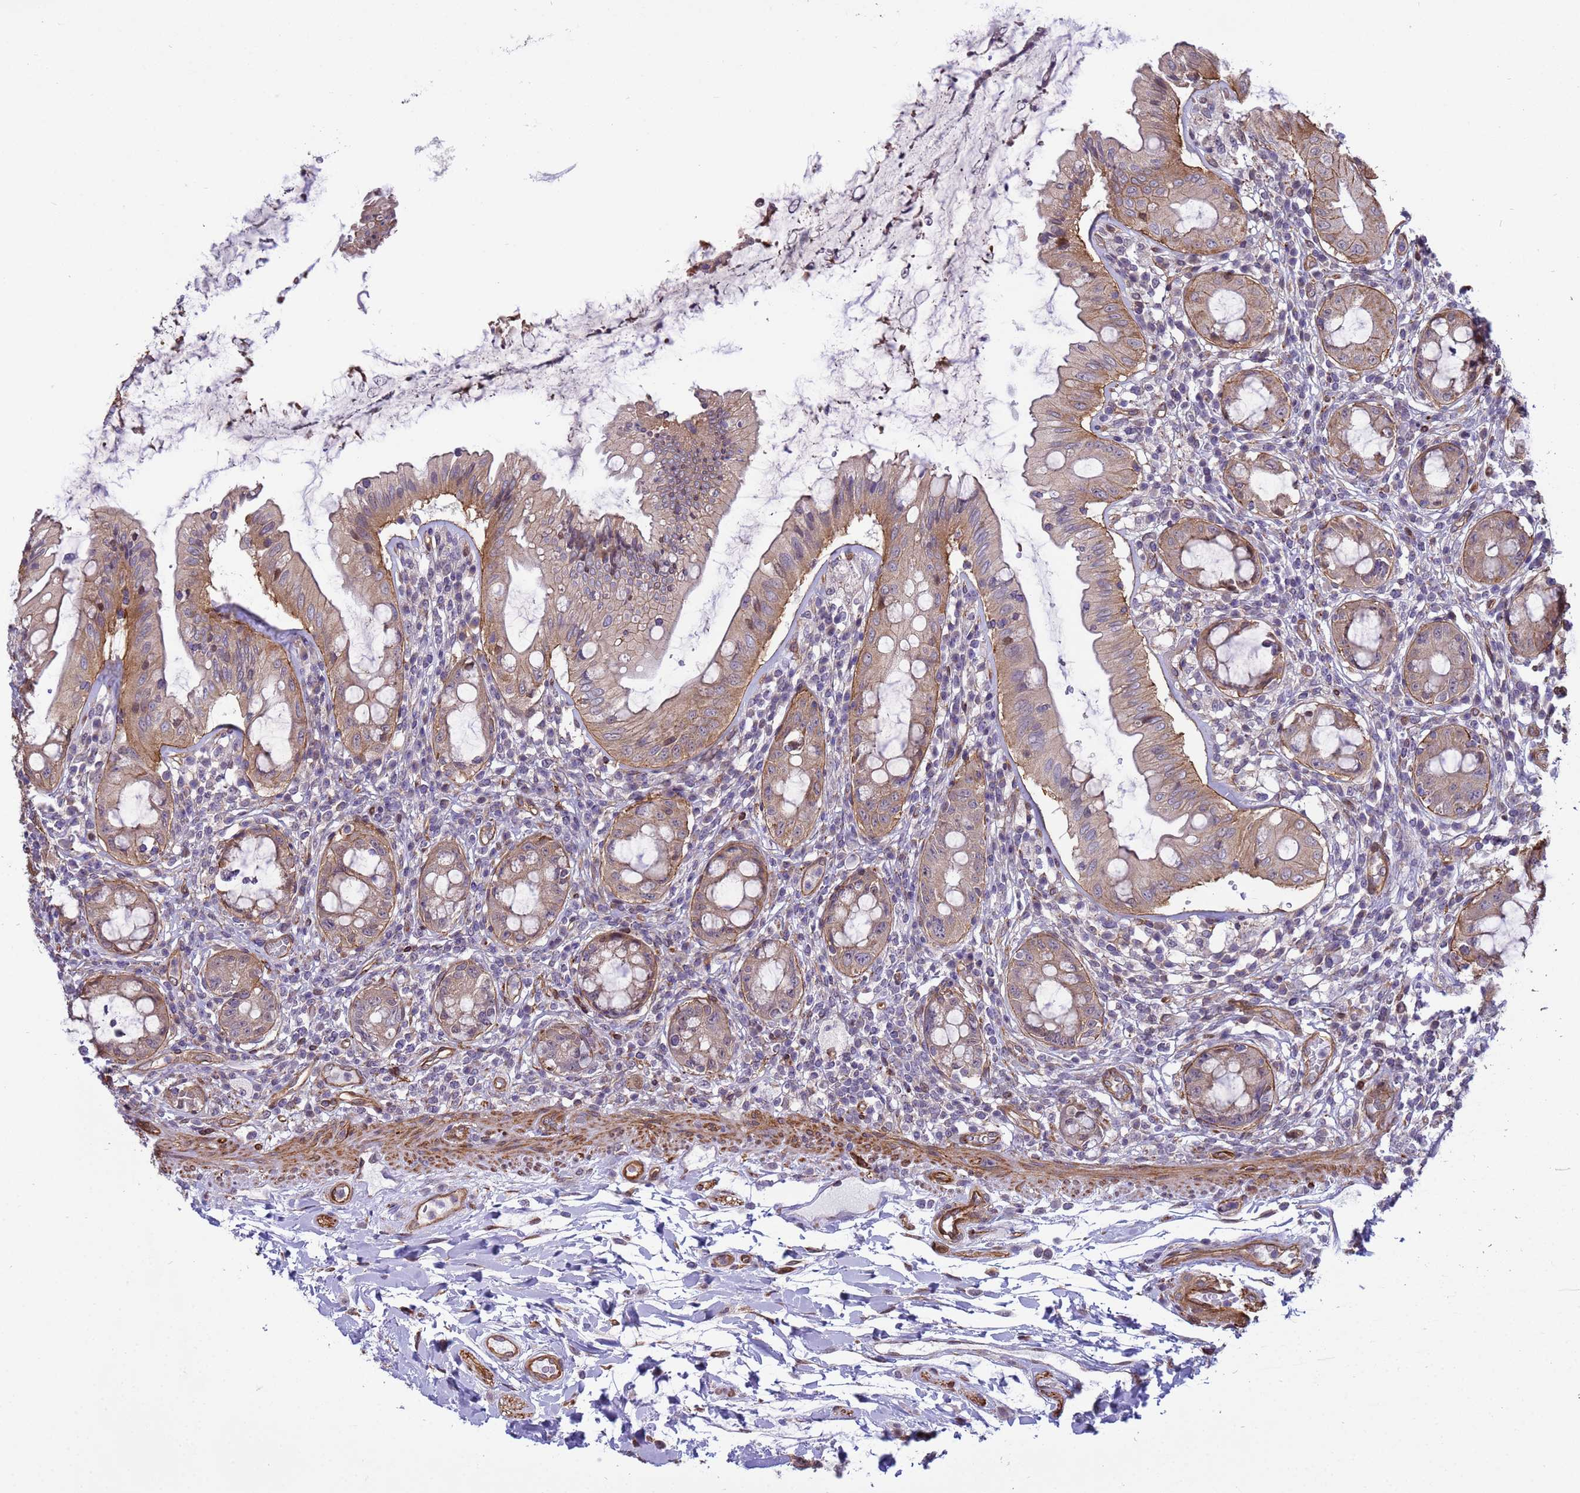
{"staining": {"intensity": "moderate", "quantity": "25%-75%", "location": "cytoplasmic/membranous"}, "tissue": "rectum", "cell_type": "Glandular cells", "image_type": "normal", "snomed": [{"axis": "morphology", "description": "Normal tissue, NOS"}, {"axis": "topography", "description": "Rectum"}], "caption": "Human rectum stained for a protein (brown) demonstrates moderate cytoplasmic/membranous positive expression in about 25%-75% of glandular cells.", "gene": "ITGB4", "patient": {"sex": "female", "age": 57}}